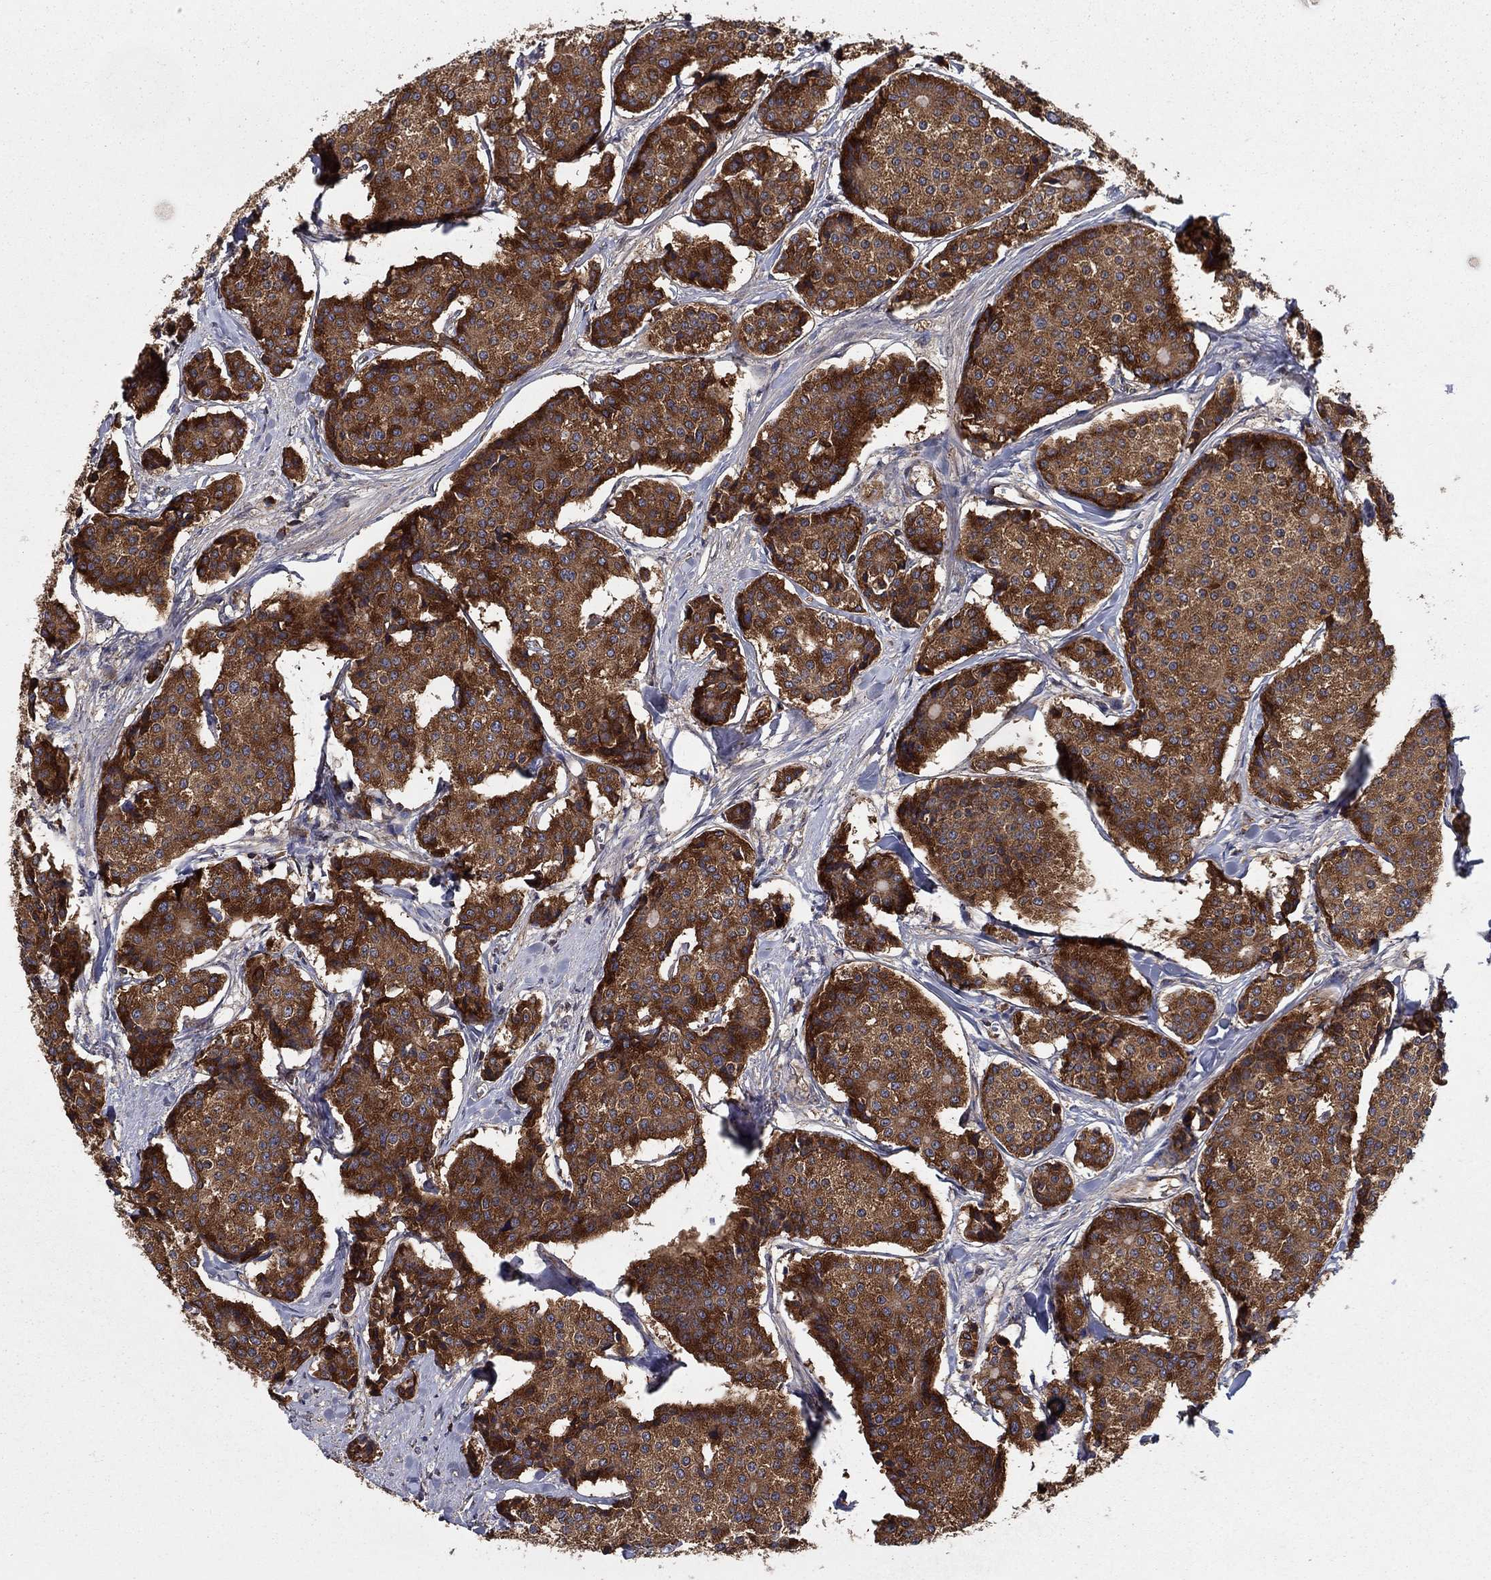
{"staining": {"intensity": "strong", "quantity": ">75%", "location": "cytoplasmic/membranous"}, "tissue": "carcinoid", "cell_type": "Tumor cells", "image_type": "cancer", "snomed": [{"axis": "morphology", "description": "Carcinoid, malignant, NOS"}, {"axis": "topography", "description": "Small intestine"}], "caption": "The image exhibits immunohistochemical staining of carcinoid (malignant). There is strong cytoplasmic/membranous staining is identified in about >75% of tumor cells.", "gene": "BMERB1", "patient": {"sex": "female", "age": 65}}